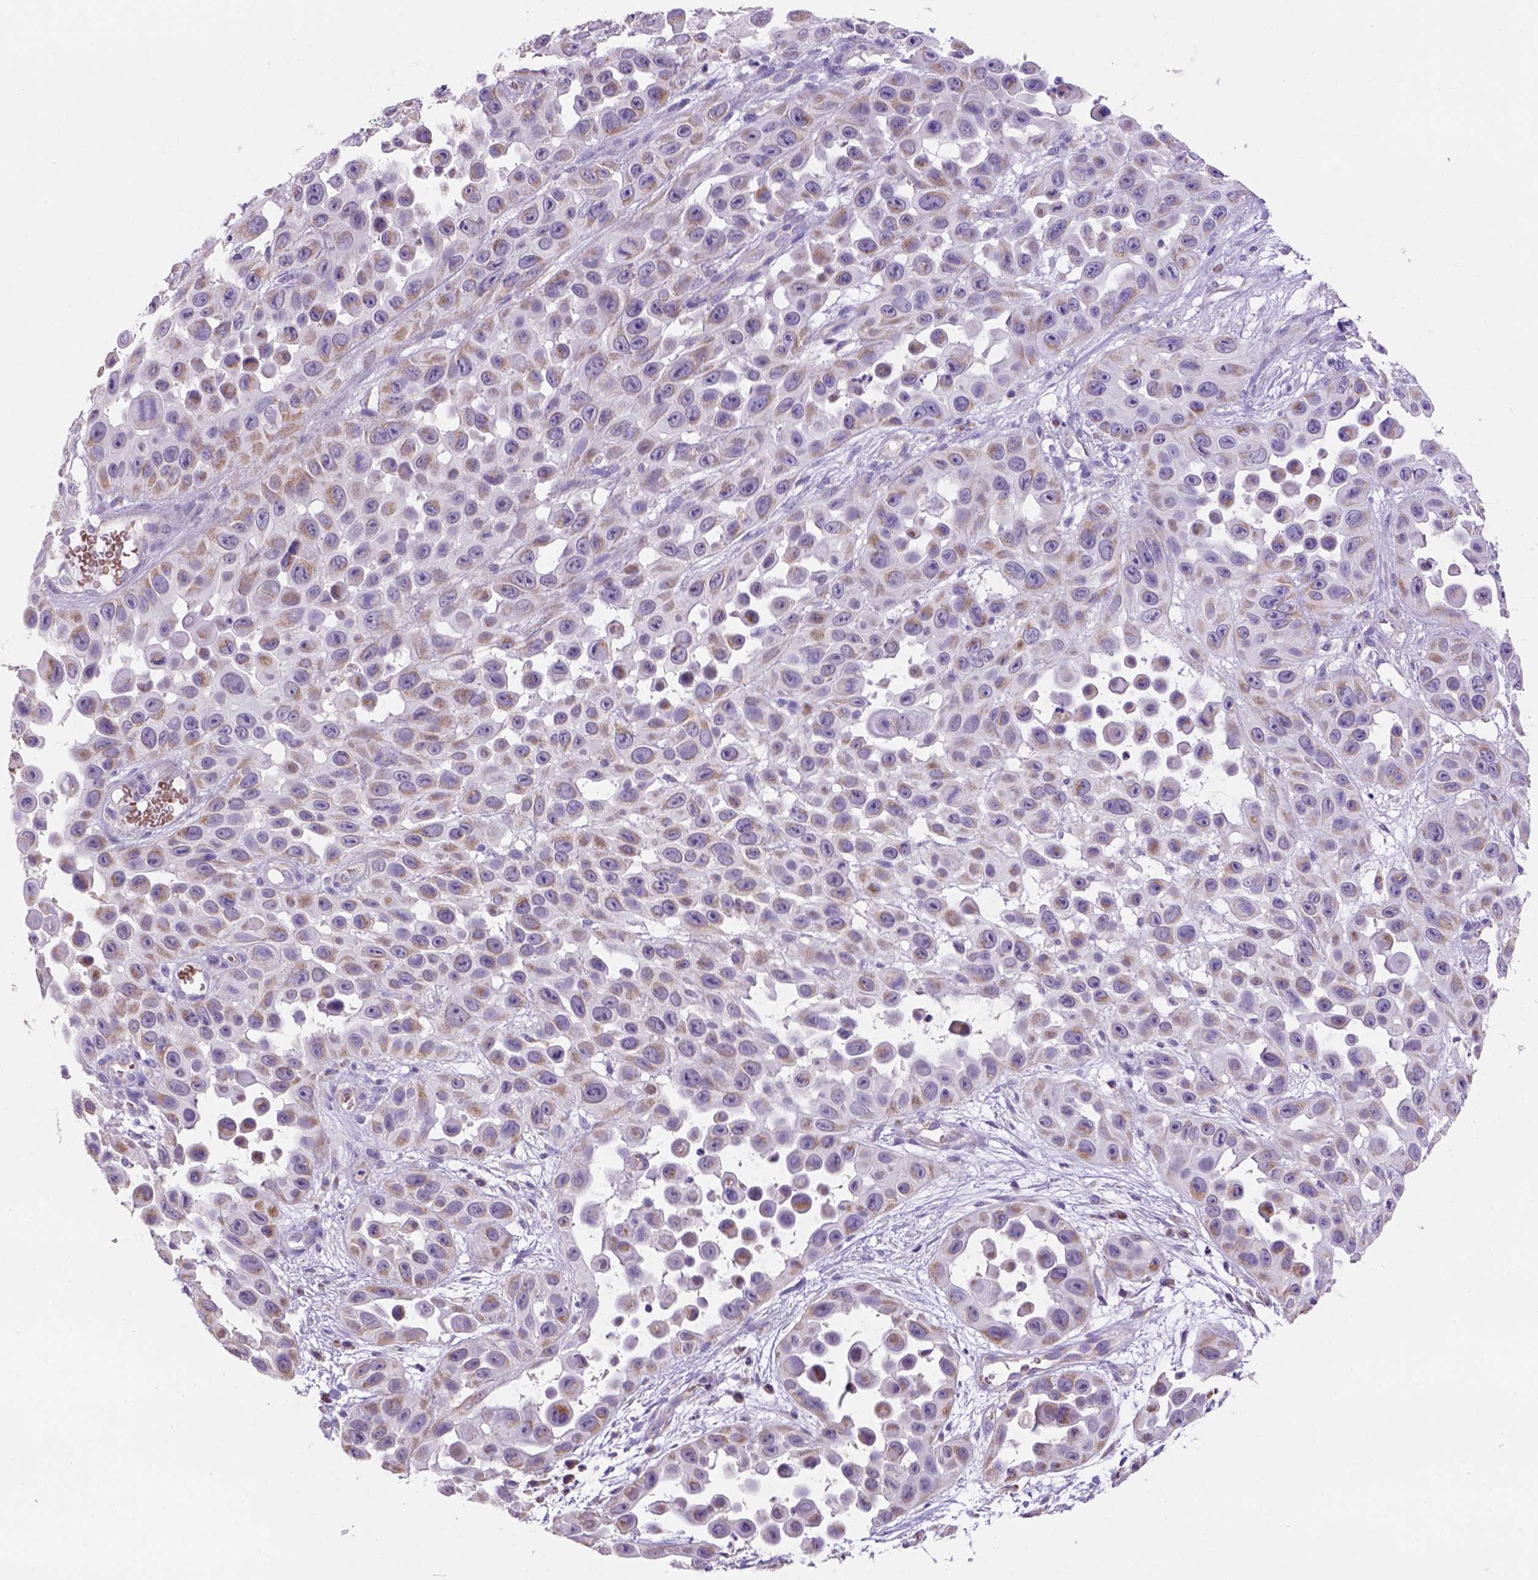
{"staining": {"intensity": "weak", "quantity": ">75%", "location": "cytoplasmic/membranous"}, "tissue": "skin cancer", "cell_type": "Tumor cells", "image_type": "cancer", "snomed": [{"axis": "morphology", "description": "Squamous cell carcinoma, NOS"}, {"axis": "topography", "description": "Skin"}], "caption": "Skin squamous cell carcinoma stained for a protein (brown) shows weak cytoplasmic/membranous positive staining in approximately >75% of tumor cells.", "gene": "L2HGDH", "patient": {"sex": "male", "age": 81}}